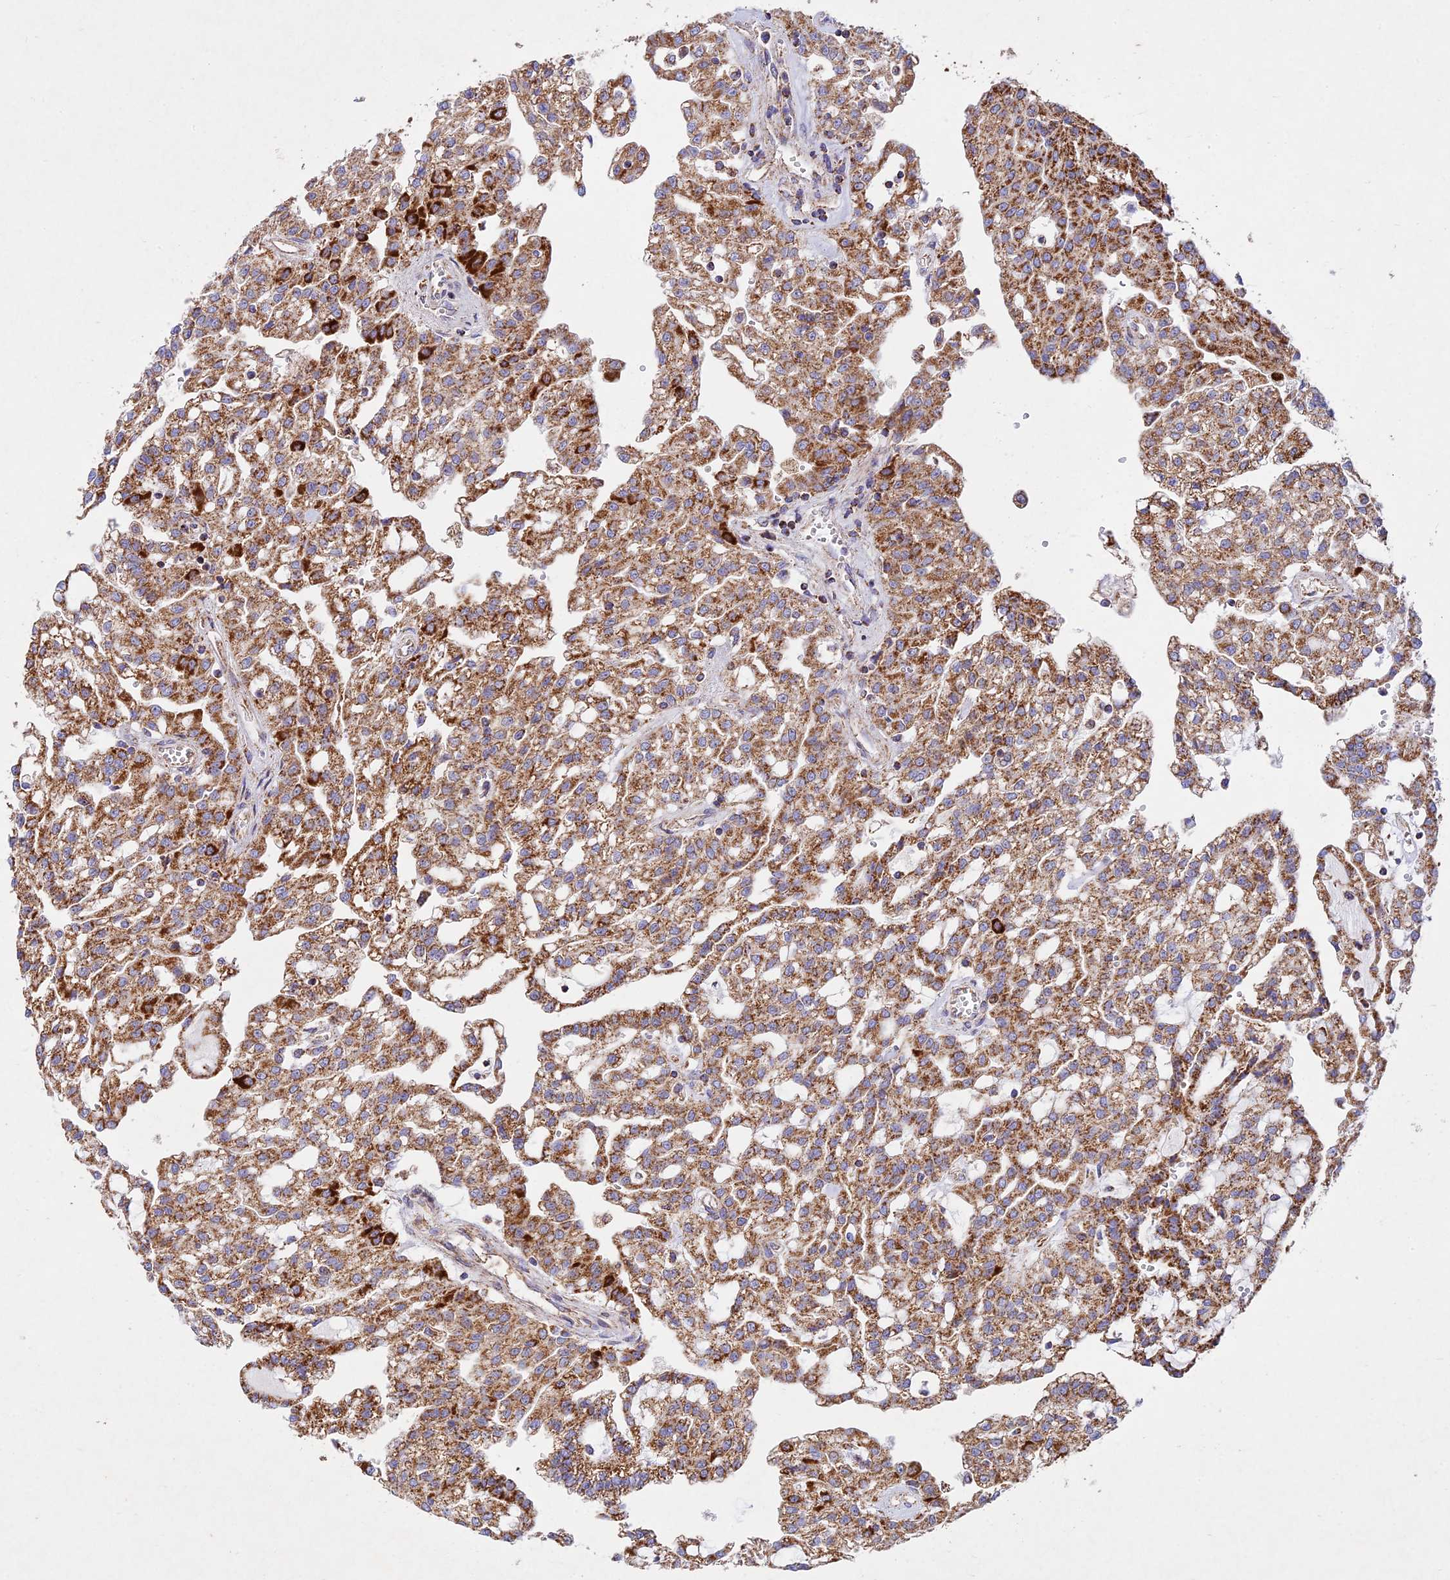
{"staining": {"intensity": "moderate", "quantity": ">75%", "location": "cytoplasmic/membranous"}, "tissue": "renal cancer", "cell_type": "Tumor cells", "image_type": "cancer", "snomed": [{"axis": "morphology", "description": "Adenocarcinoma, NOS"}, {"axis": "topography", "description": "Kidney"}], "caption": "Tumor cells display medium levels of moderate cytoplasmic/membranous staining in about >75% of cells in renal adenocarcinoma.", "gene": "KHDC3L", "patient": {"sex": "male", "age": 63}}